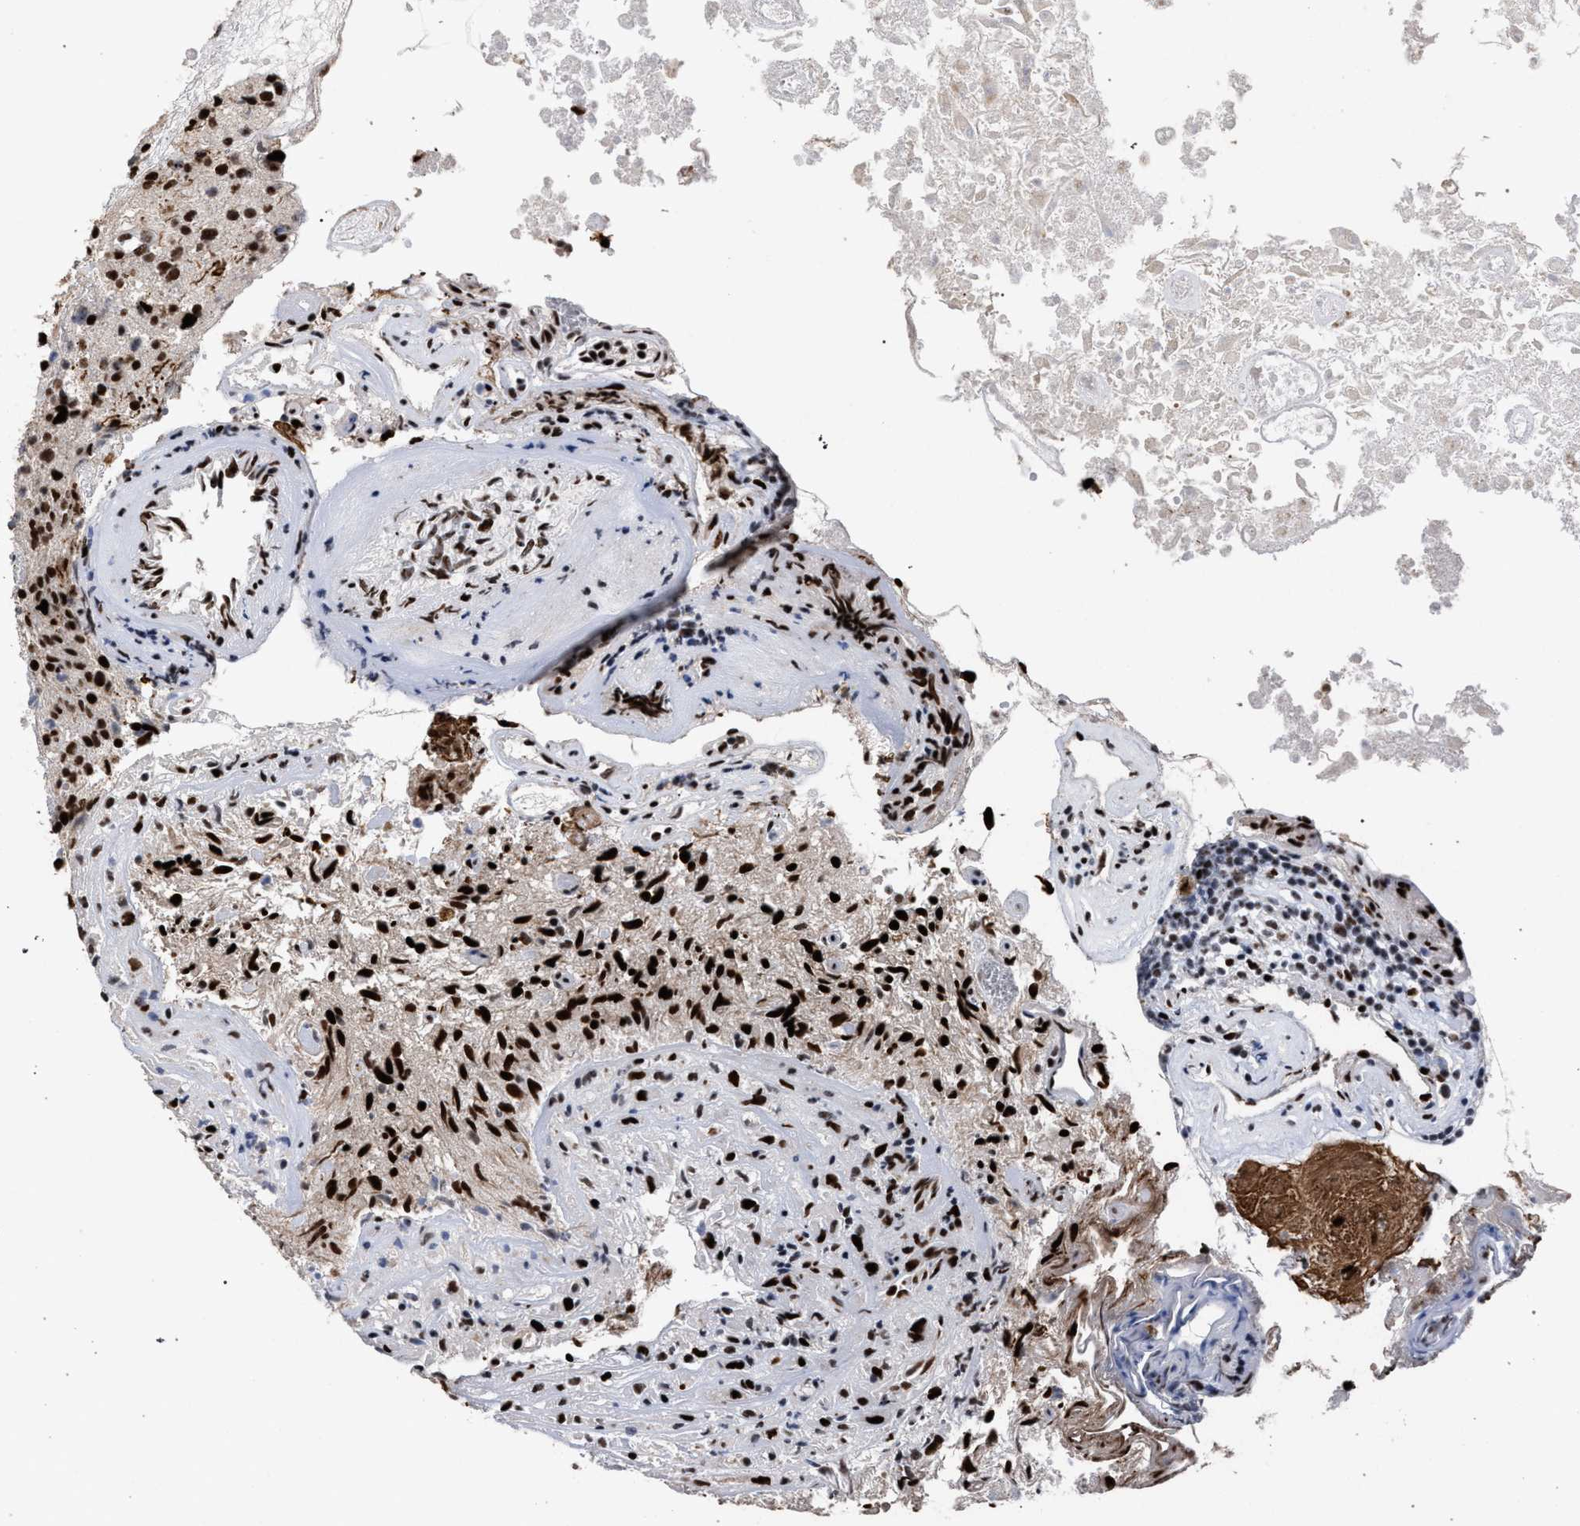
{"staining": {"intensity": "strong", "quantity": ">75%", "location": "nuclear"}, "tissue": "glioma", "cell_type": "Tumor cells", "image_type": "cancer", "snomed": [{"axis": "morphology", "description": "Glioma, malignant, High grade"}, {"axis": "topography", "description": "Brain"}], "caption": "Tumor cells exhibit high levels of strong nuclear expression in about >75% of cells in human glioma.", "gene": "TP53BP1", "patient": {"sex": "female", "age": 59}}